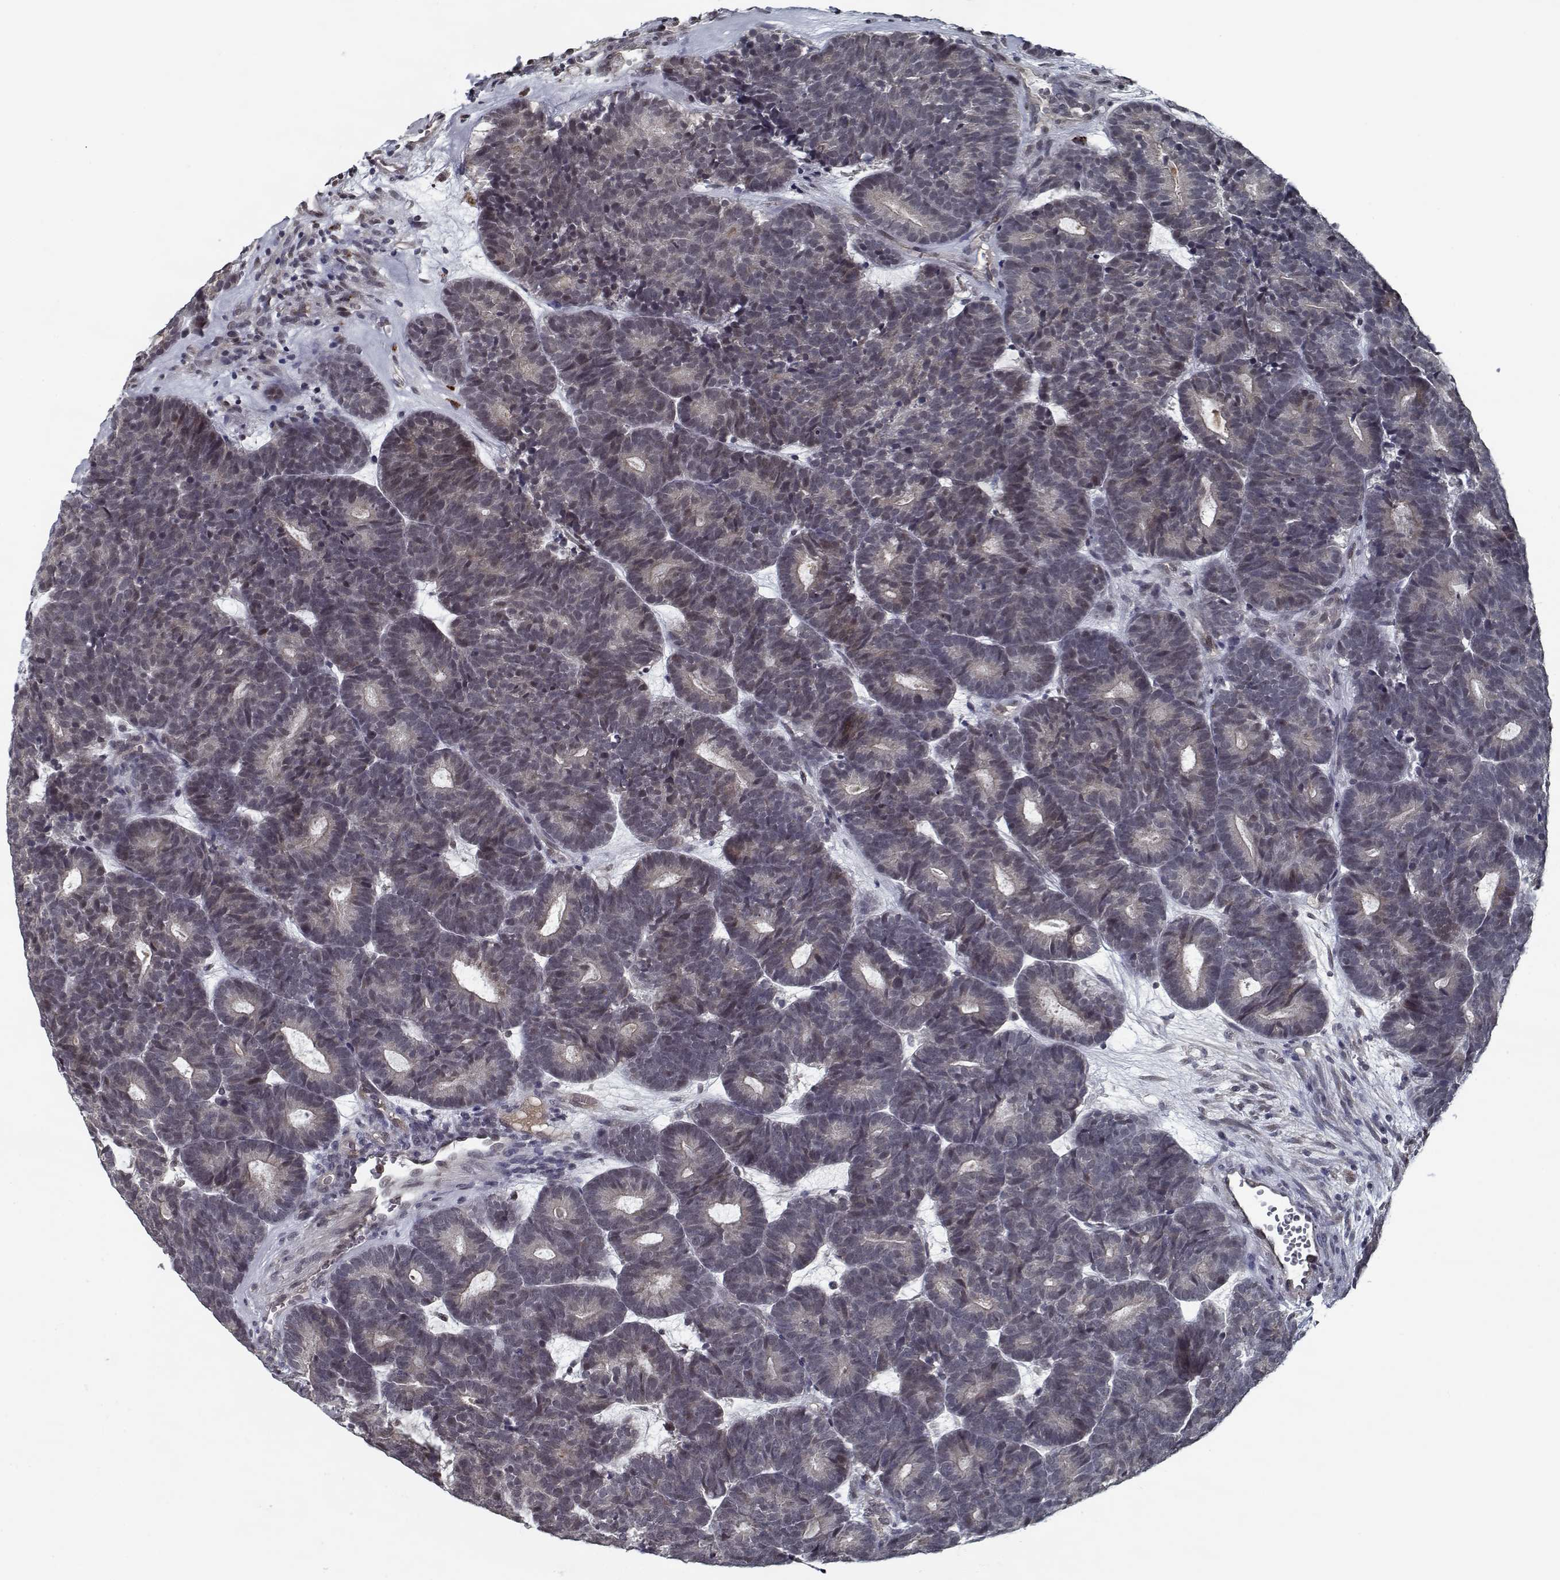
{"staining": {"intensity": "weak", "quantity": "25%-75%", "location": "cytoplasmic/membranous"}, "tissue": "head and neck cancer", "cell_type": "Tumor cells", "image_type": "cancer", "snomed": [{"axis": "morphology", "description": "Adenocarcinoma, NOS"}, {"axis": "topography", "description": "Head-Neck"}], "caption": "Immunohistochemical staining of human head and neck adenocarcinoma demonstrates low levels of weak cytoplasmic/membranous staining in approximately 25%-75% of tumor cells.", "gene": "NLK", "patient": {"sex": "female", "age": 81}}